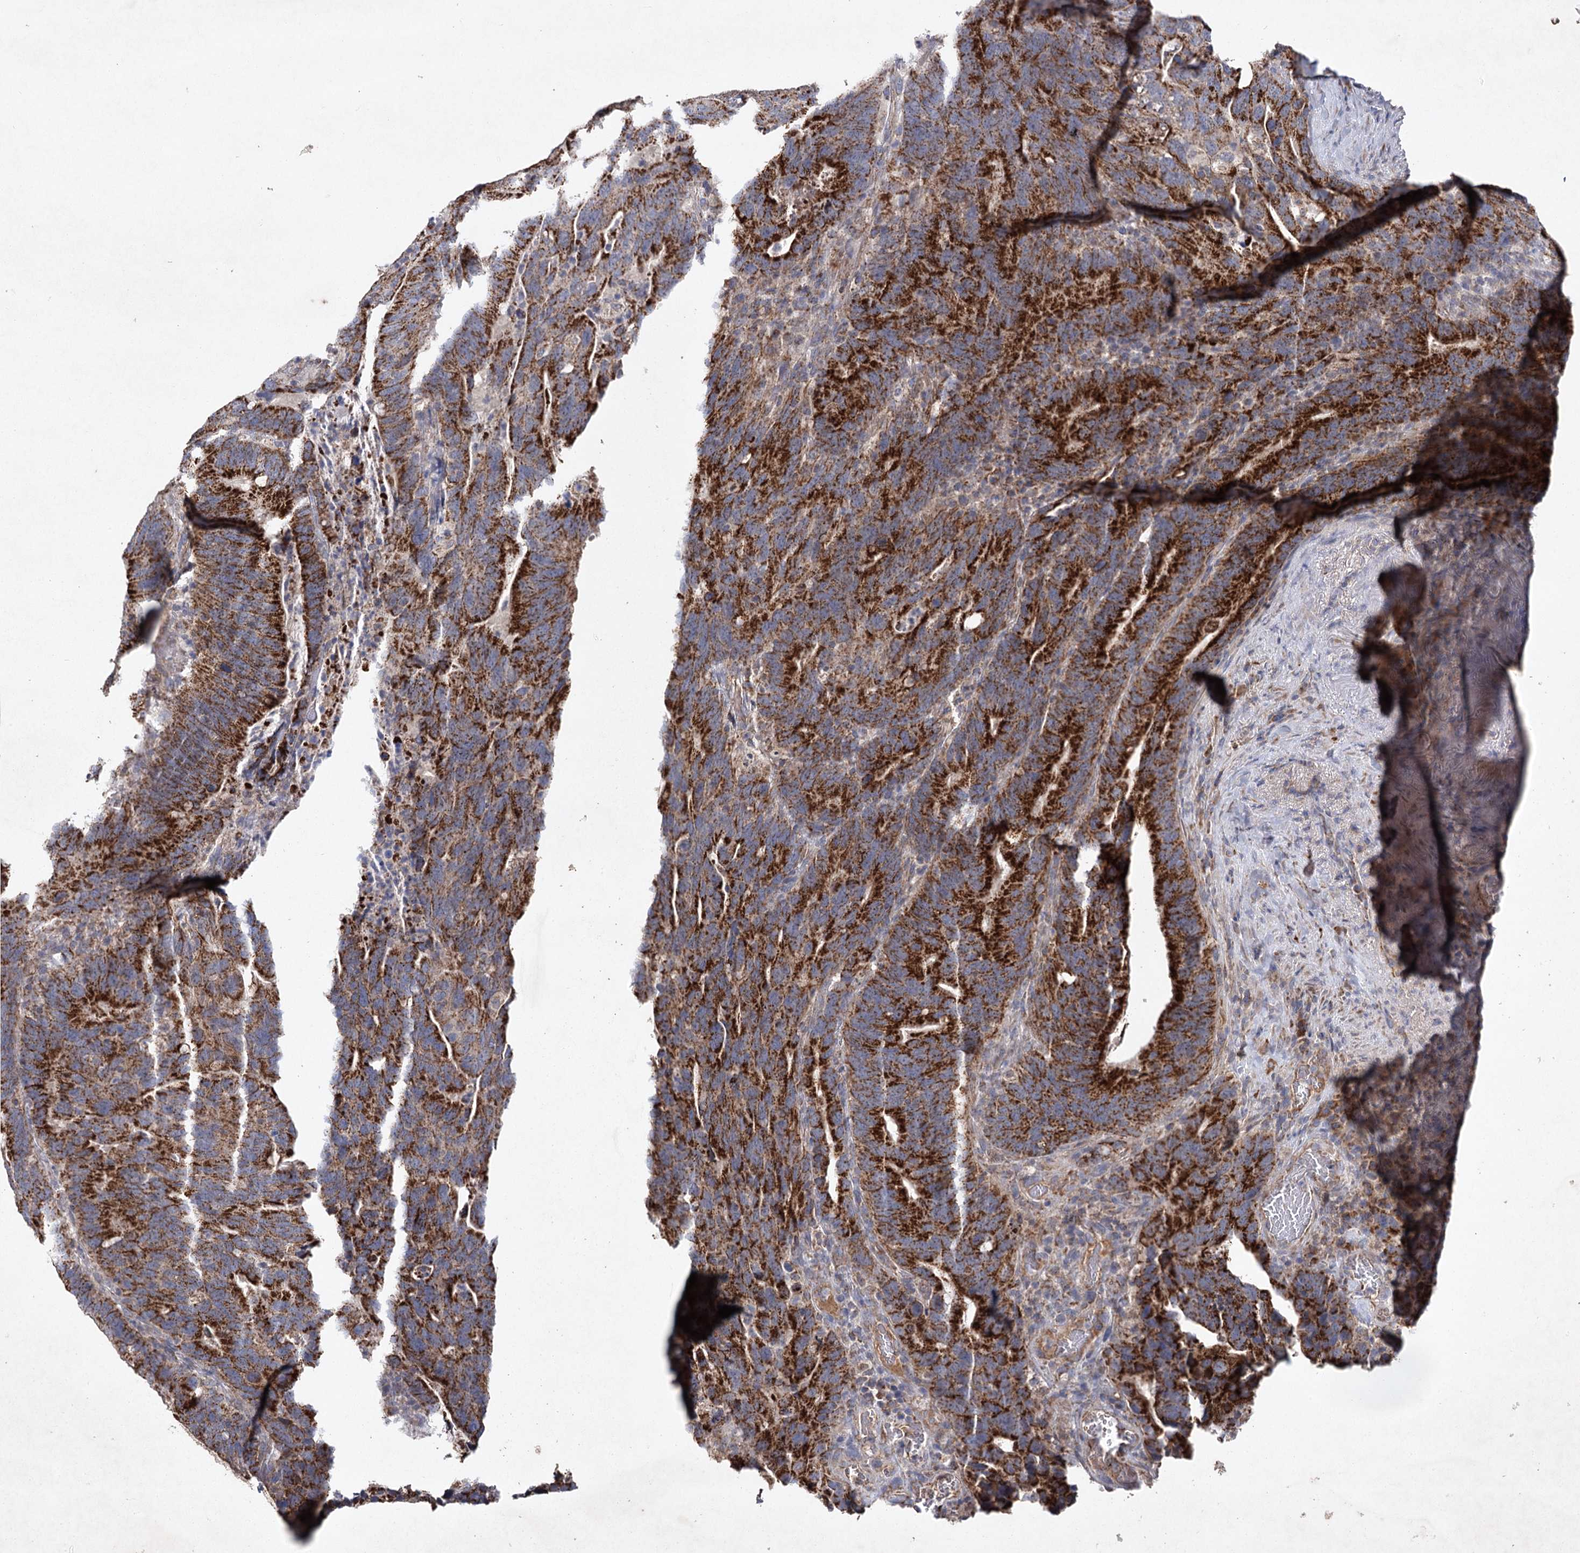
{"staining": {"intensity": "strong", "quantity": ">75%", "location": "cytoplasmic/membranous"}, "tissue": "colorectal cancer", "cell_type": "Tumor cells", "image_type": "cancer", "snomed": [{"axis": "morphology", "description": "Adenocarcinoma, NOS"}, {"axis": "topography", "description": "Colon"}], "caption": "There is high levels of strong cytoplasmic/membranous staining in tumor cells of adenocarcinoma (colorectal), as demonstrated by immunohistochemical staining (brown color).", "gene": "MRPL44", "patient": {"sex": "female", "age": 66}}